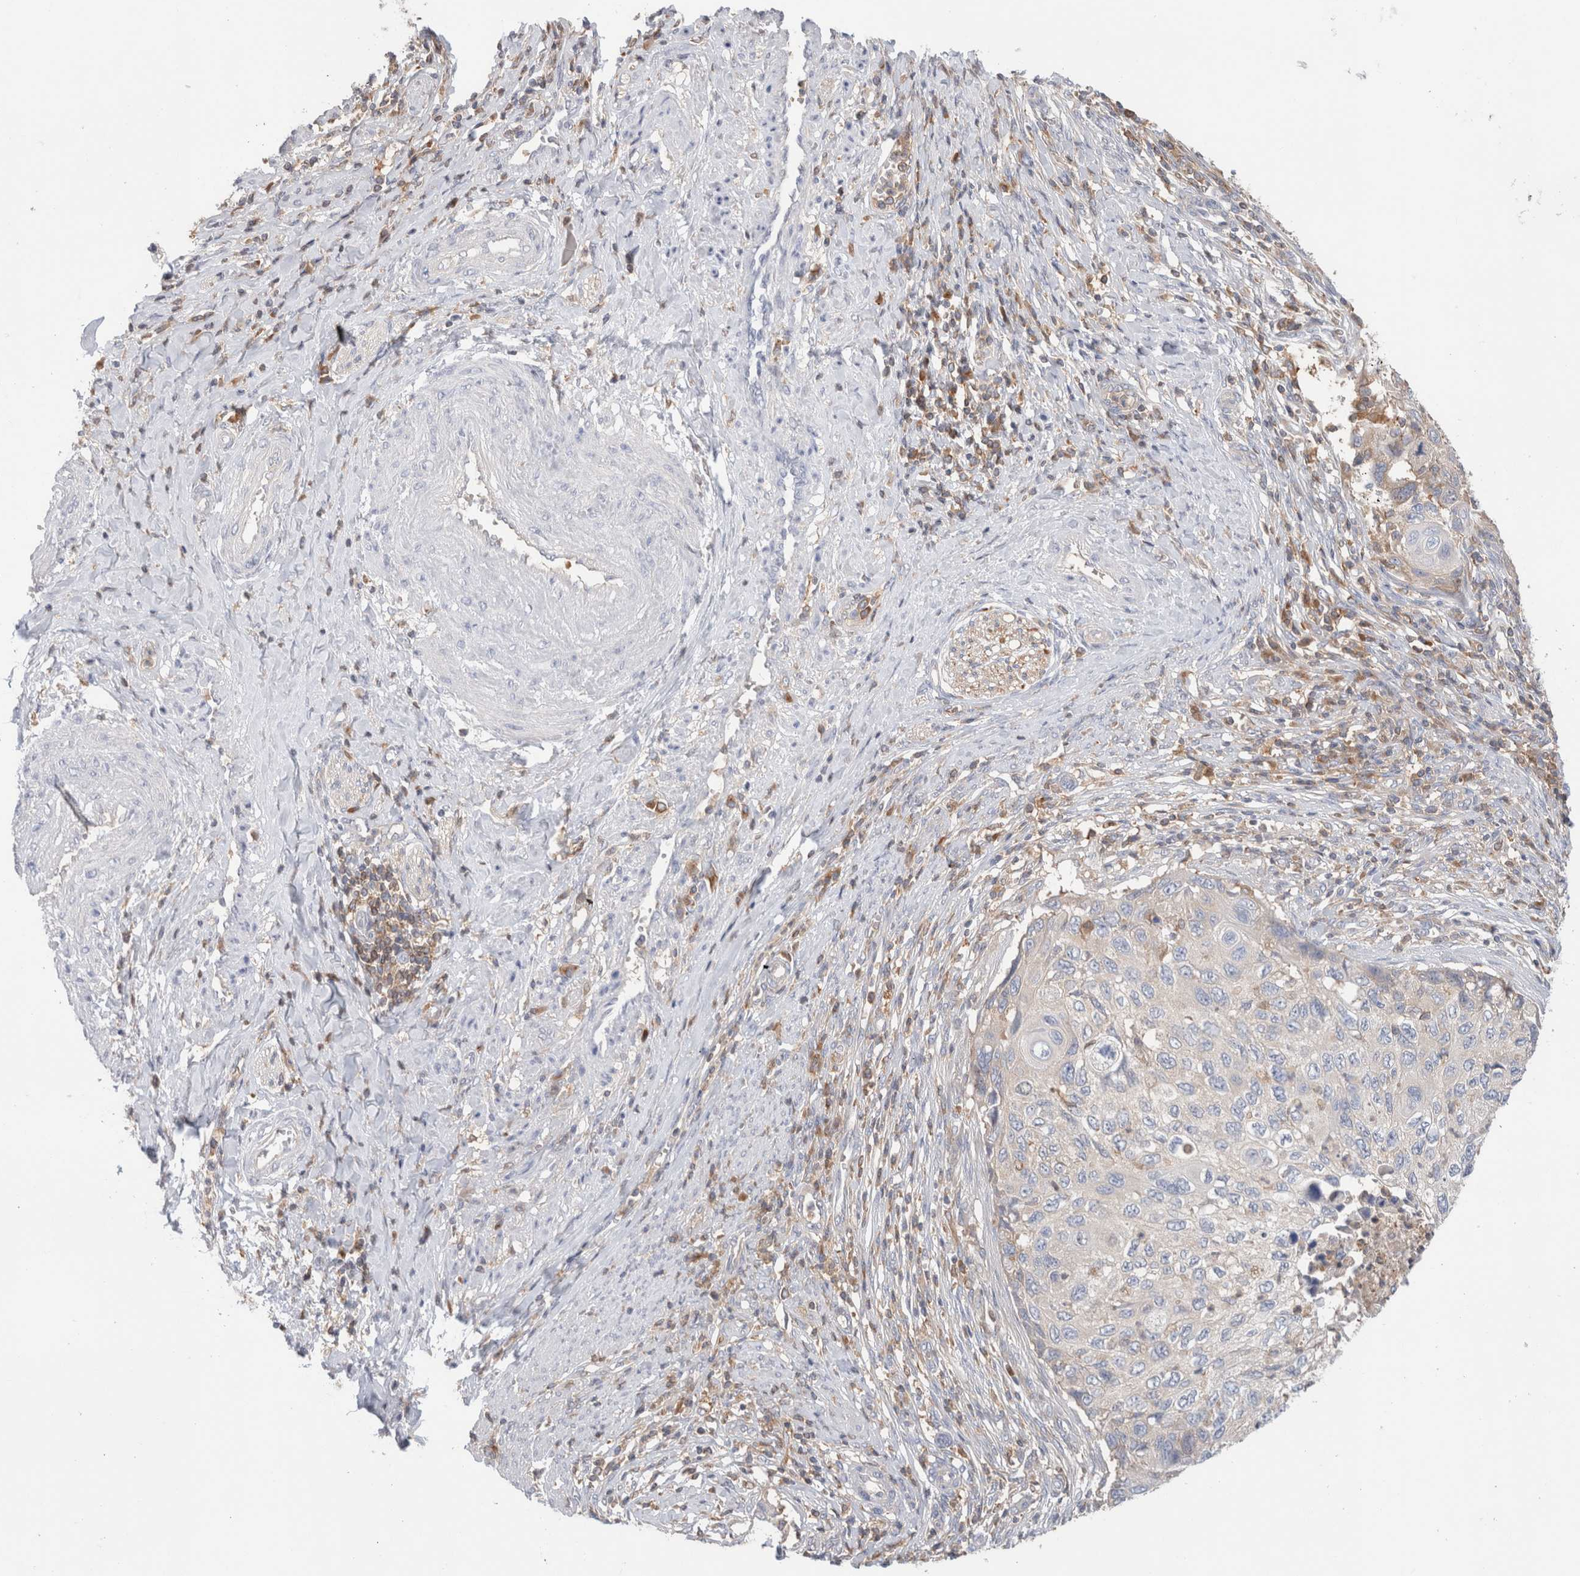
{"staining": {"intensity": "negative", "quantity": "none", "location": "none"}, "tissue": "cervical cancer", "cell_type": "Tumor cells", "image_type": "cancer", "snomed": [{"axis": "morphology", "description": "Squamous cell carcinoma, NOS"}, {"axis": "topography", "description": "Cervix"}], "caption": "Cervical cancer was stained to show a protein in brown. There is no significant positivity in tumor cells.", "gene": "KLHL14", "patient": {"sex": "female", "age": 70}}